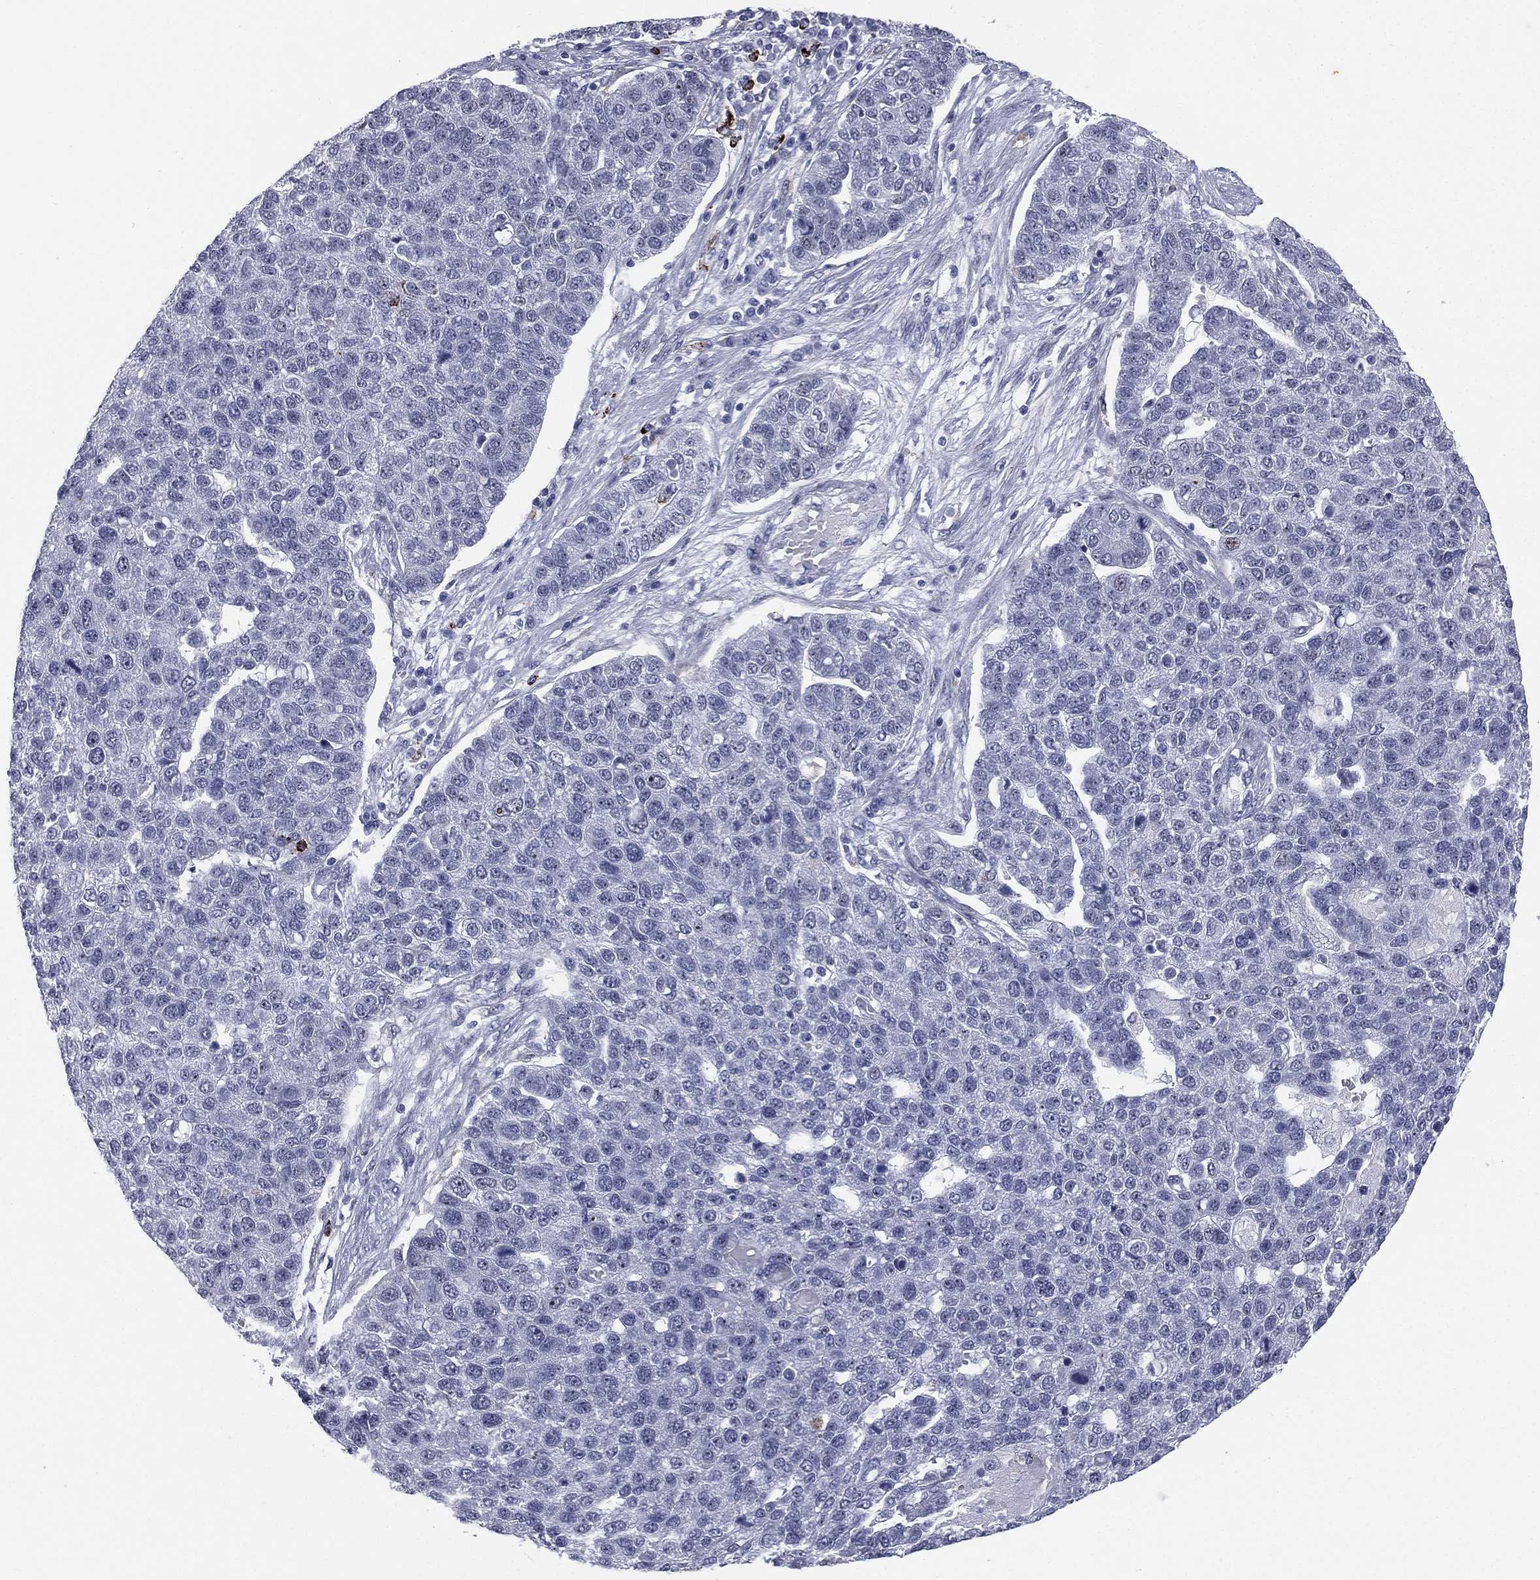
{"staining": {"intensity": "negative", "quantity": "none", "location": "none"}, "tissue": "pancreatic cancer", "cell_type": "Tumor cells", "image_type": "cancer", "snomed": [{"axis": "morphology", "description": "Adenocarcinoma, NOS"}, {"axis": "topography", "description": "Pancreas"}], "caption": "The image reveals no staining of tumor cells in adenocarcinoma (pancreatic).", "gene": "HLA-DOA", "patient": {"sex": "female", "age": 61}}